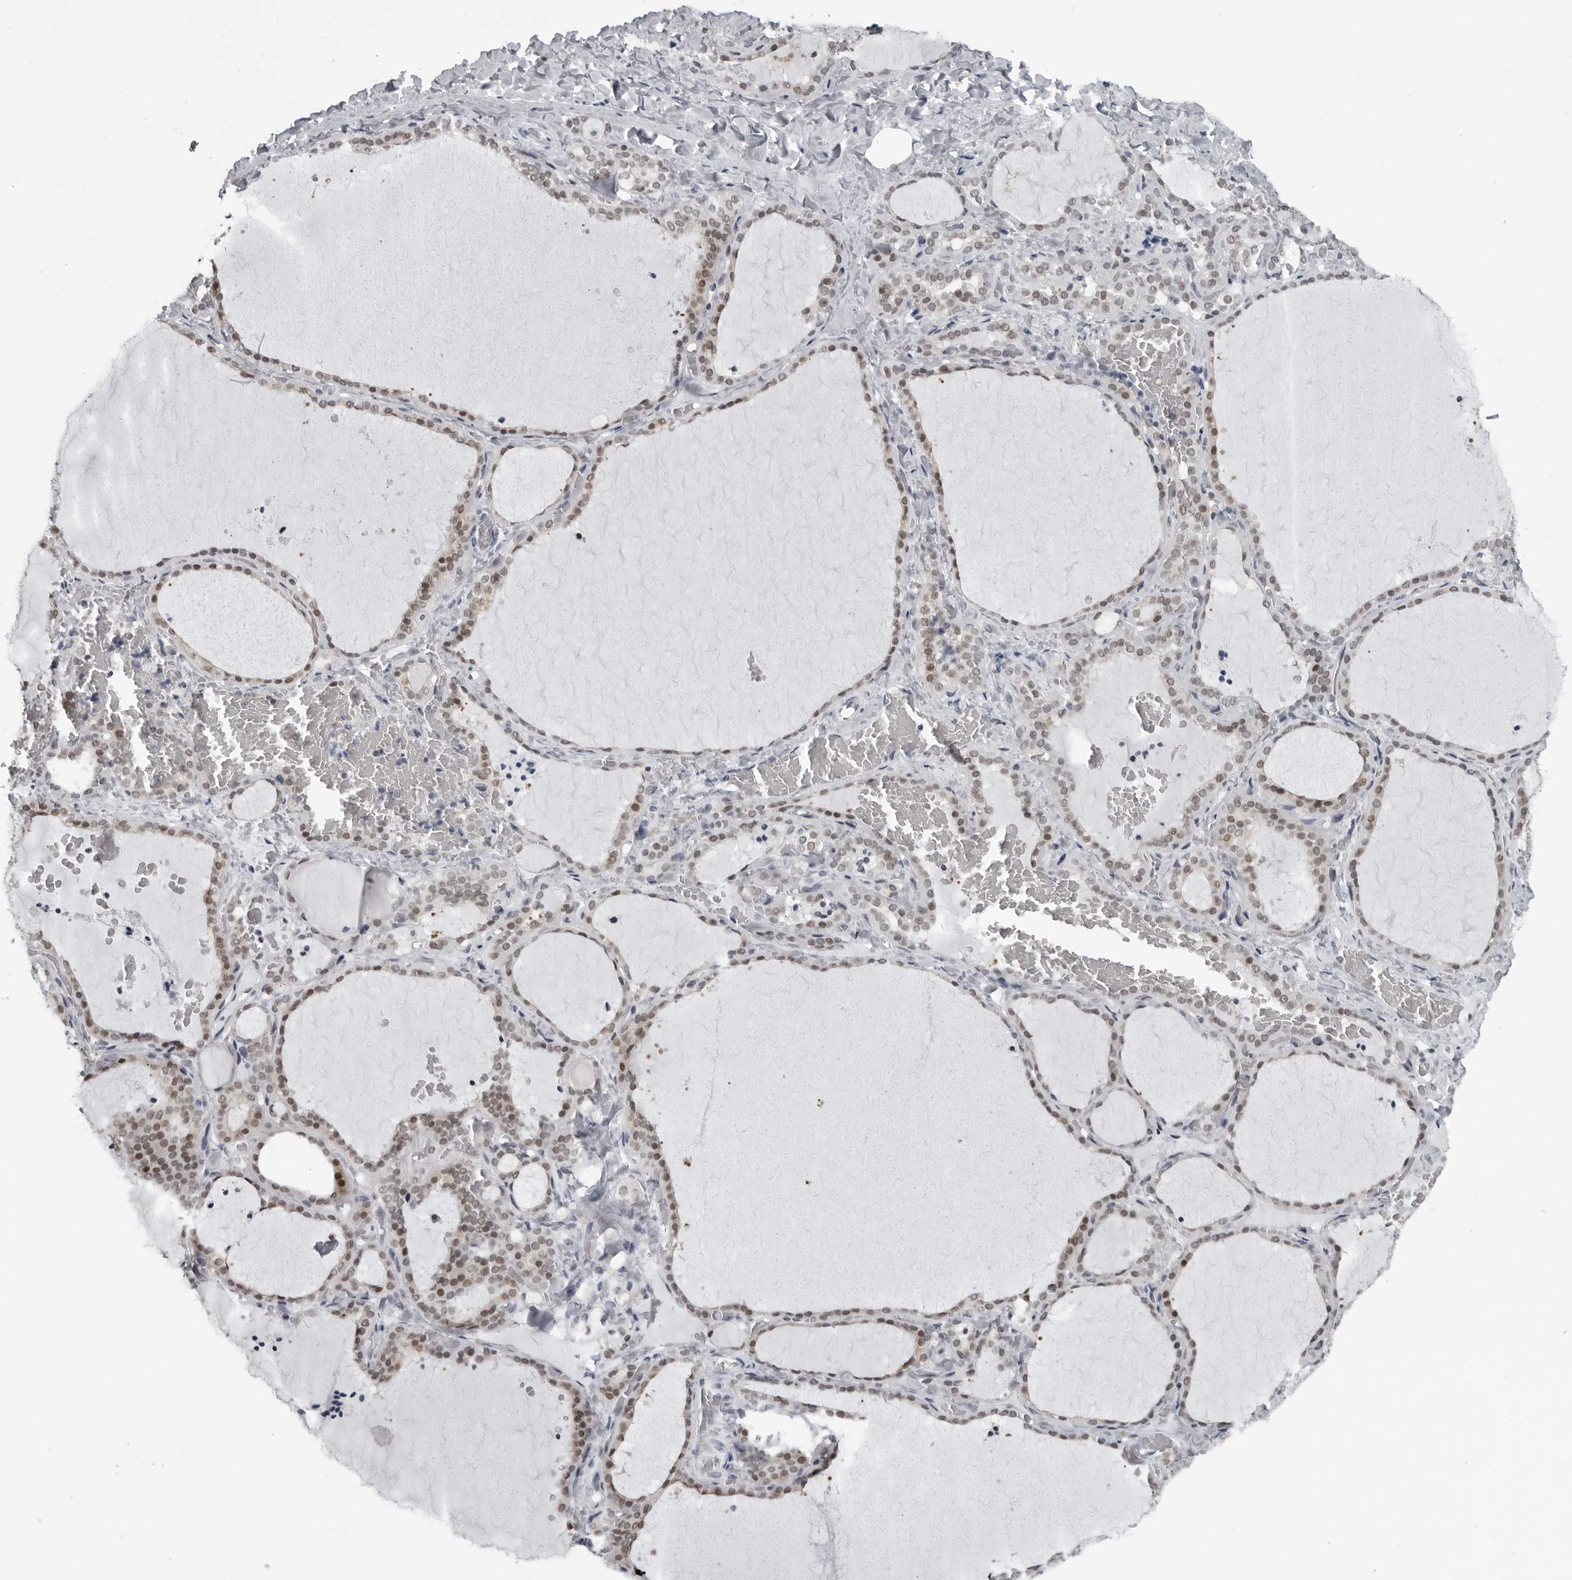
{"staining": {"intensity": "moderate", "quantity": ">75%", "location": "nuclear"}, "tissue": "thyroid gland", "cell_type": "Glandular cells", "image_type": "normal", "snomed": [{"axis": "morphology", "description": "Normal tissue, NOS"}, {"axis": "topography", "description": "Thyroid gland"}], "caption": "Thyroid gland stained for a protein (brown) exhibits moderate nuclear positive positivity in about >75% of glandular cells.", "gene": "LZIC", "patient": {"sex": "female", "age": 22}}